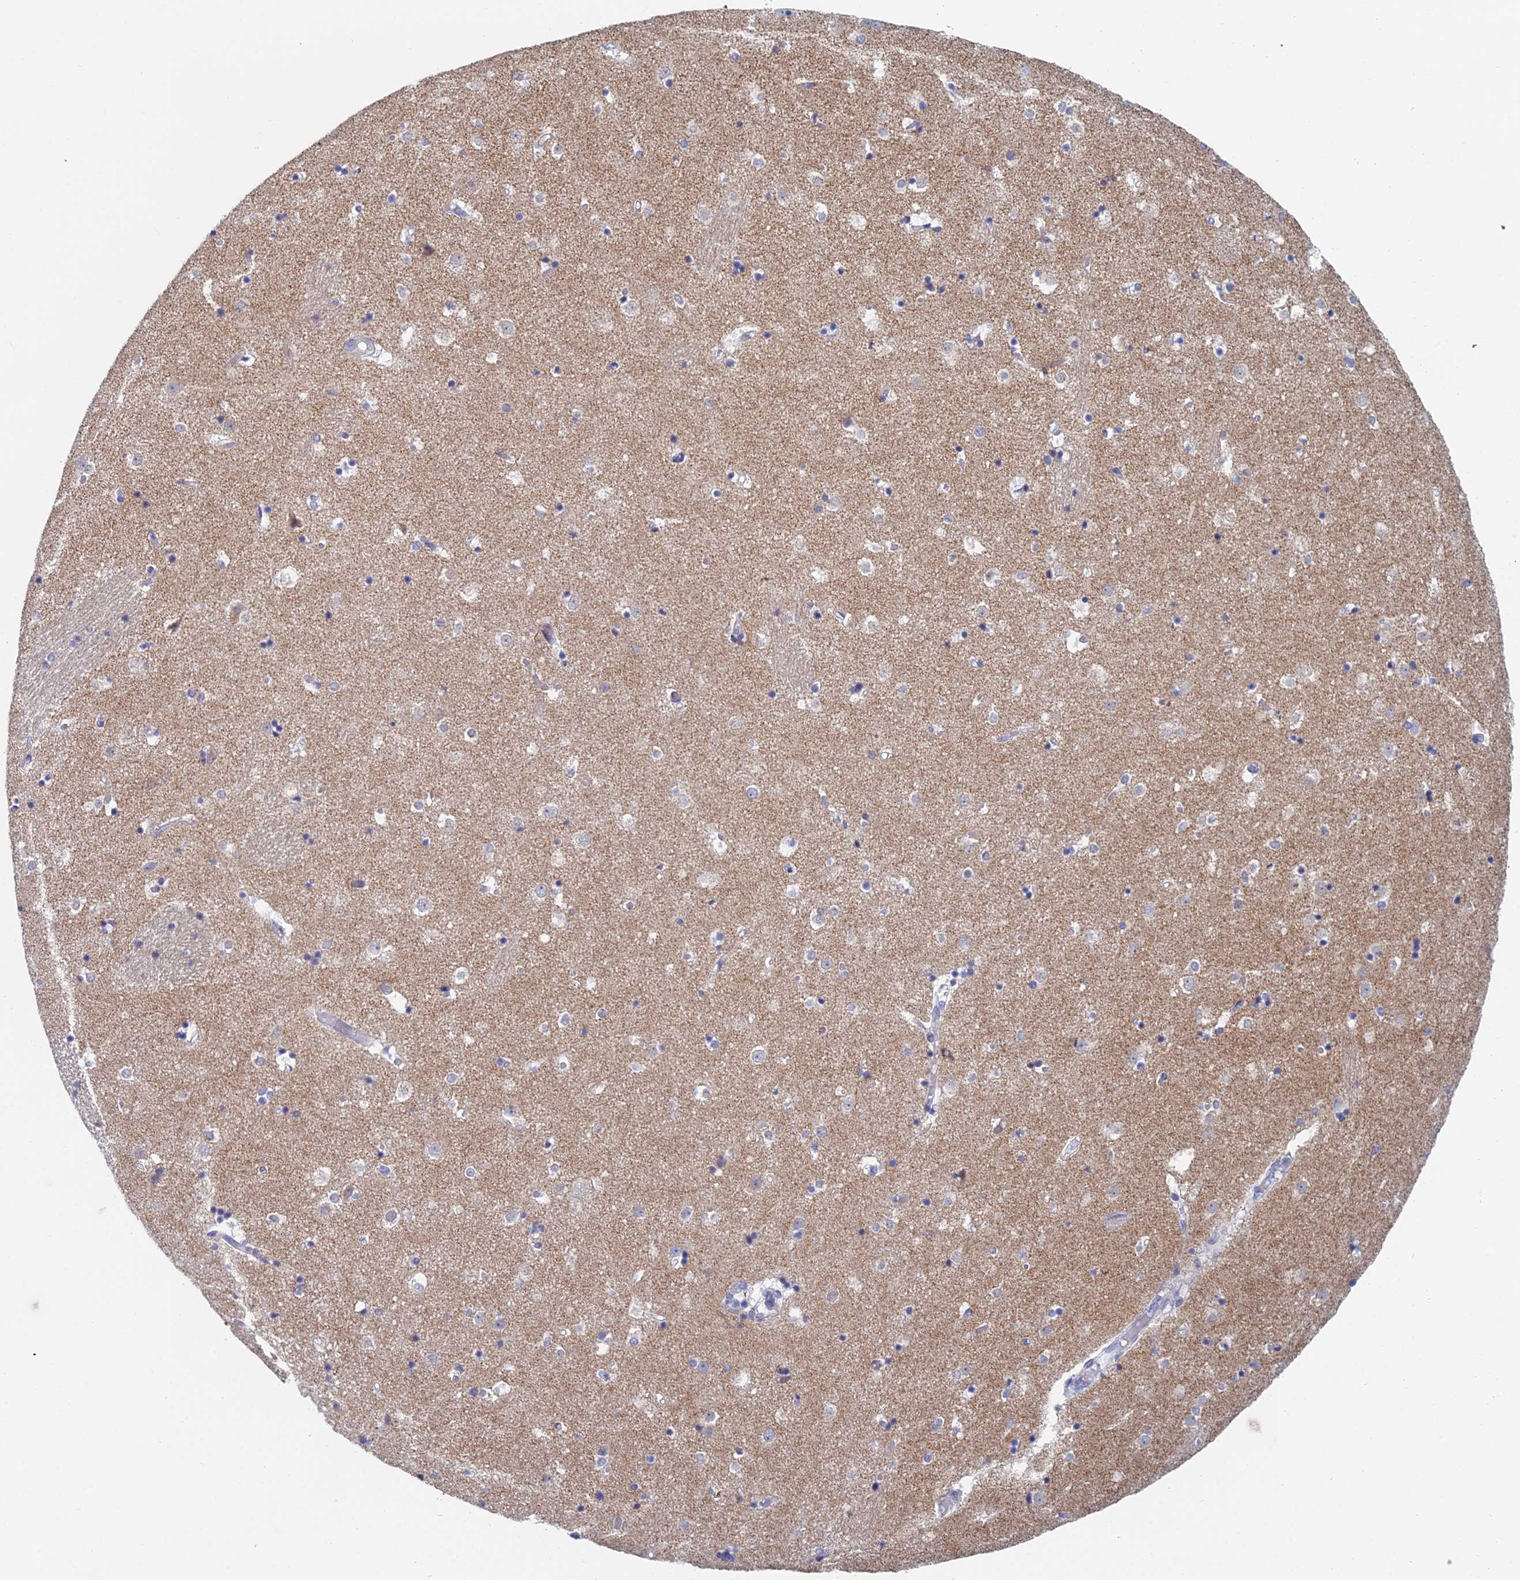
{"staining": {"intensity": "weak", "quantity": "<25%", "location": "cytoplasmic/membranous"}, "tissue": "caudate", "cell_type": "Glial cells", "image_type": "normal", "snomed": [{"axis": "morphology", "description": "Normal tissue, NOS"}, {"axis": "topography", "description": "Lateral ventricle wall"}], "caption": "Immunohistochemistry (IHC) image of normal caudate: caudate stained with DAB demonstrates no significant protein staining in glial cells.", "gene": "ACSM1", "patient": {"sex": "female", "age": 52}}